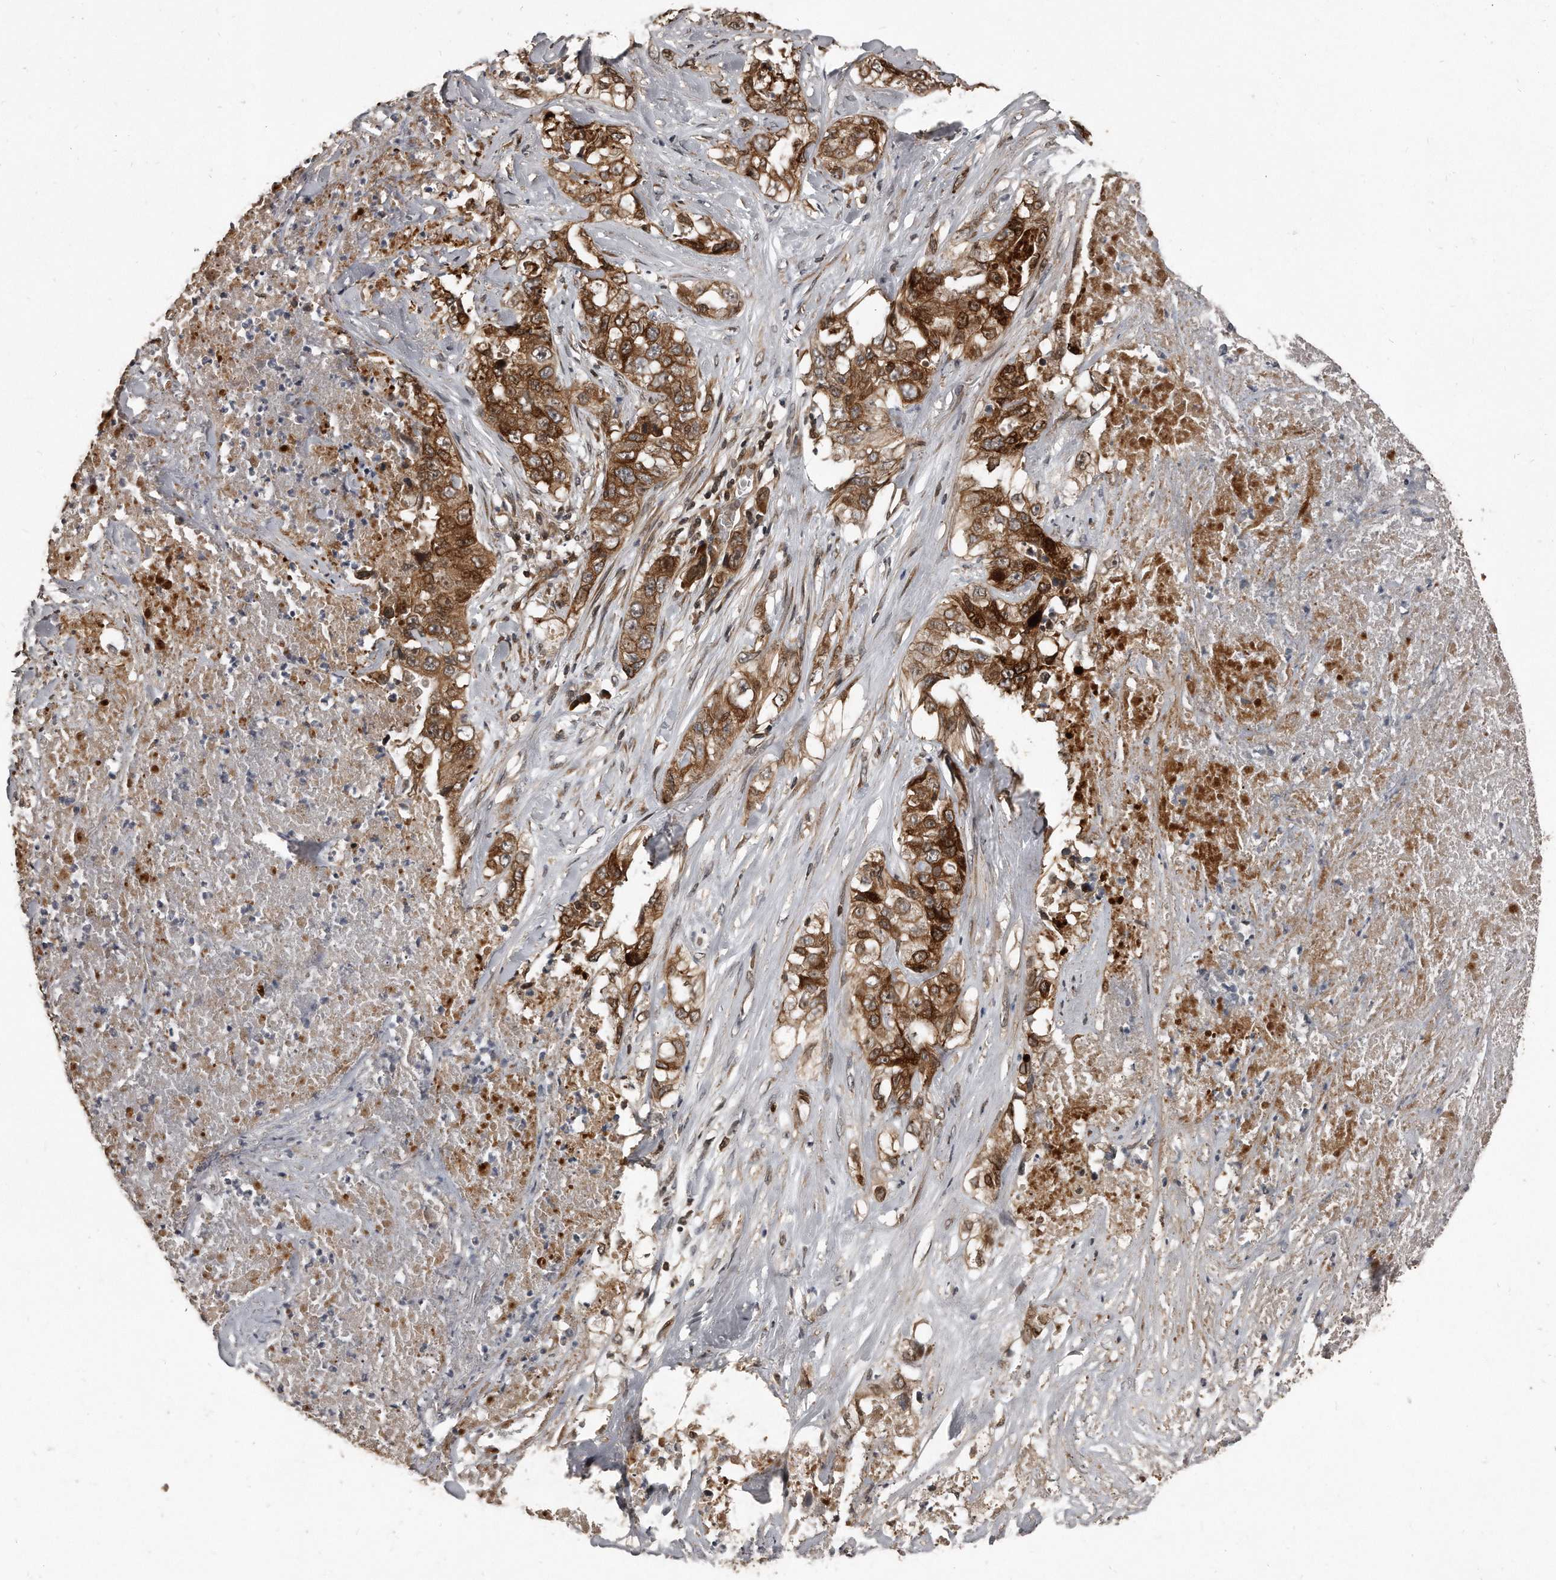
{"staining": {"intensity": "strong", "quantity": ">75%", "location": "cytoplasmic/membranous,nuclear"}, "tissue": "lung cancer", "cell_type": "Tumor cells", "image_type": "cancer", "snomed": [{"axis": "morphology", "description": "Adenocarcinoma, NOS"}, {"axis": "topography", "description": "Lung"}], "caption": "Adenocarcinoma (lung) was stained to show a protein in brown. There is high levels of strong cytoplasmic/membranous and nuclear positivity in approximately >75% of tumor cells.", "gene": "GCH1", "patient": {"sex": "female", "age": 51}}